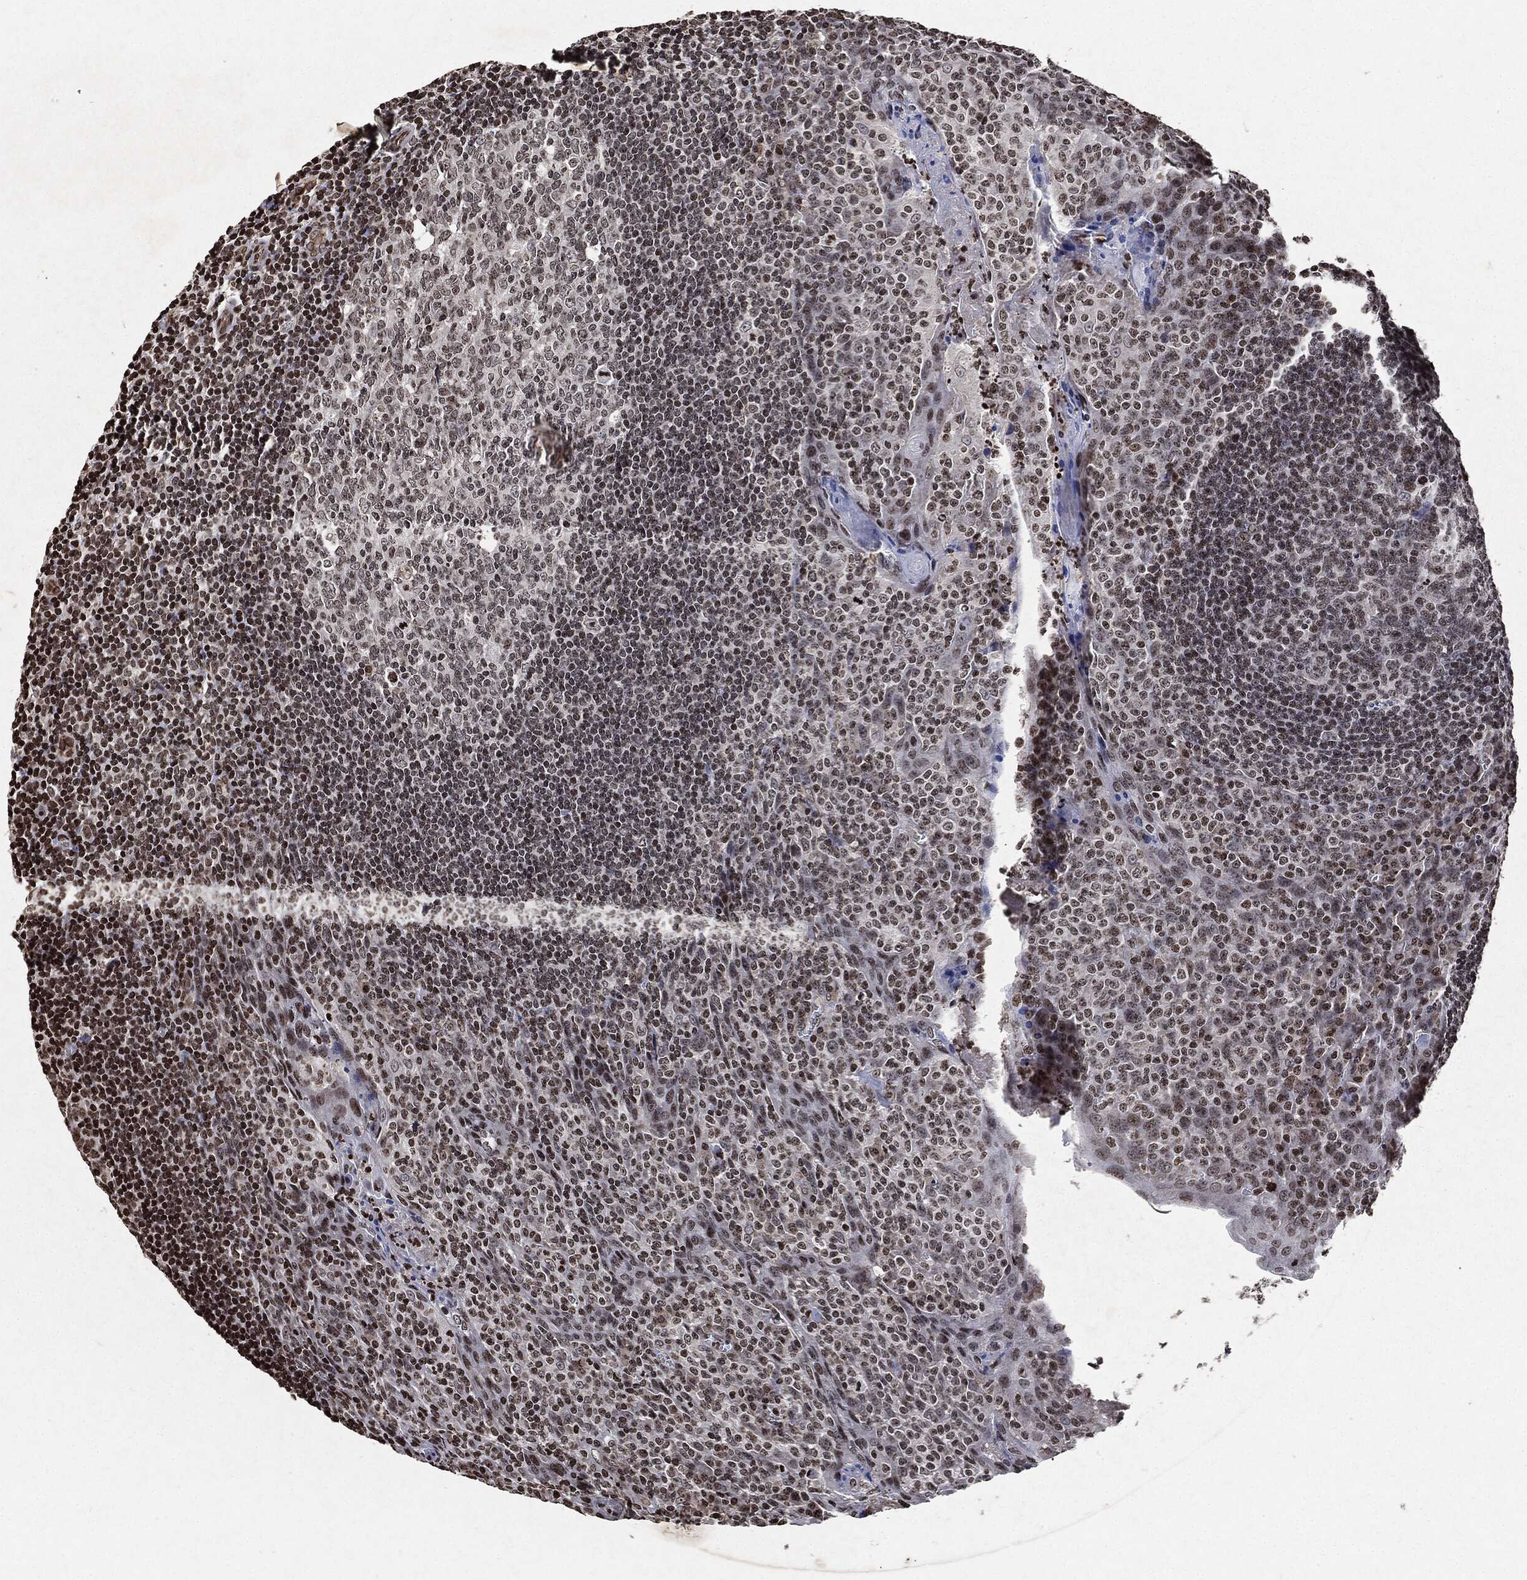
{"staining": {"intensity": "moderate", "quantity": "<25%", "location": "nuclear"}, "tissue": "tonsil", "cell_type": "Germinal center cells", "image_type": "normal", "snomed": [{"axis": "morphology", "description": "Normal tissue, NOS"}, {"axis": "topography", "description": "Tonsil"}], "caption": "This photomicrograph reveals immunohistochemistry staining of benign human tonsil, with low moderate nuclear expression in about <25% of germinal center cells.", "gene": "JUN", "patient": {"sex": "male", "age": 20}}